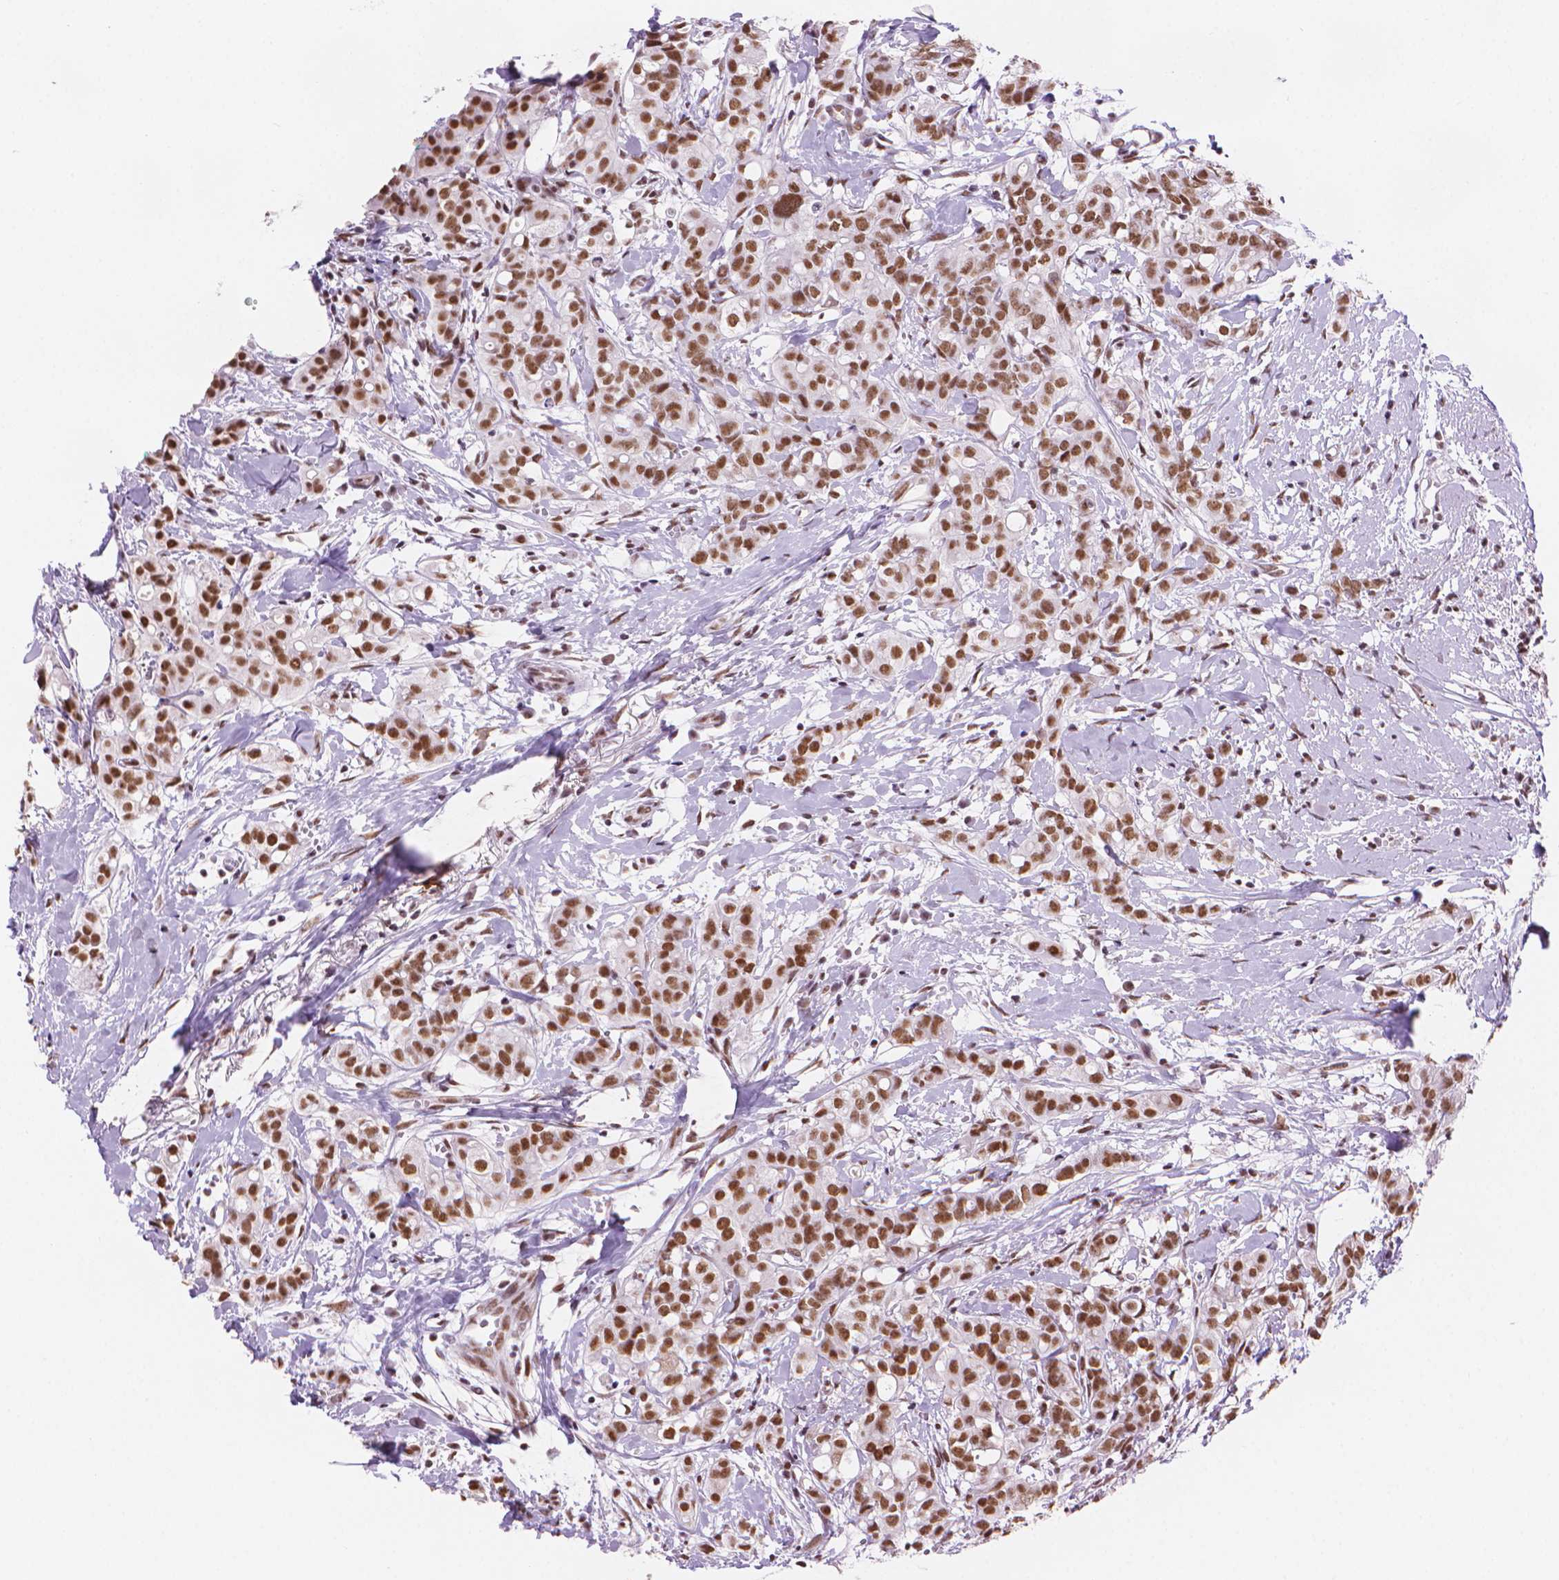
{"staining": {"intensity": "strong", "quantity": ">75%", "location": "nuclear"}, "tissue": "breast cancer", "cell_type": "Tumor cells", "image_type": "cancer", "snomed": [{"axis": "morphology", "description": "Duct carcinoma"}, {"axis": "topography", "description": "Breast"}], "caption": "This photomicrograph shows breast cancer stained with immunohistochemistry (IHC) to label a protein in brown. The nuclear of tumor cells show strong positivity for the protein. Nuclei are counter-stained blue.", "gene": "RPA4", "patient": {"sex": "female", "age": 40}}